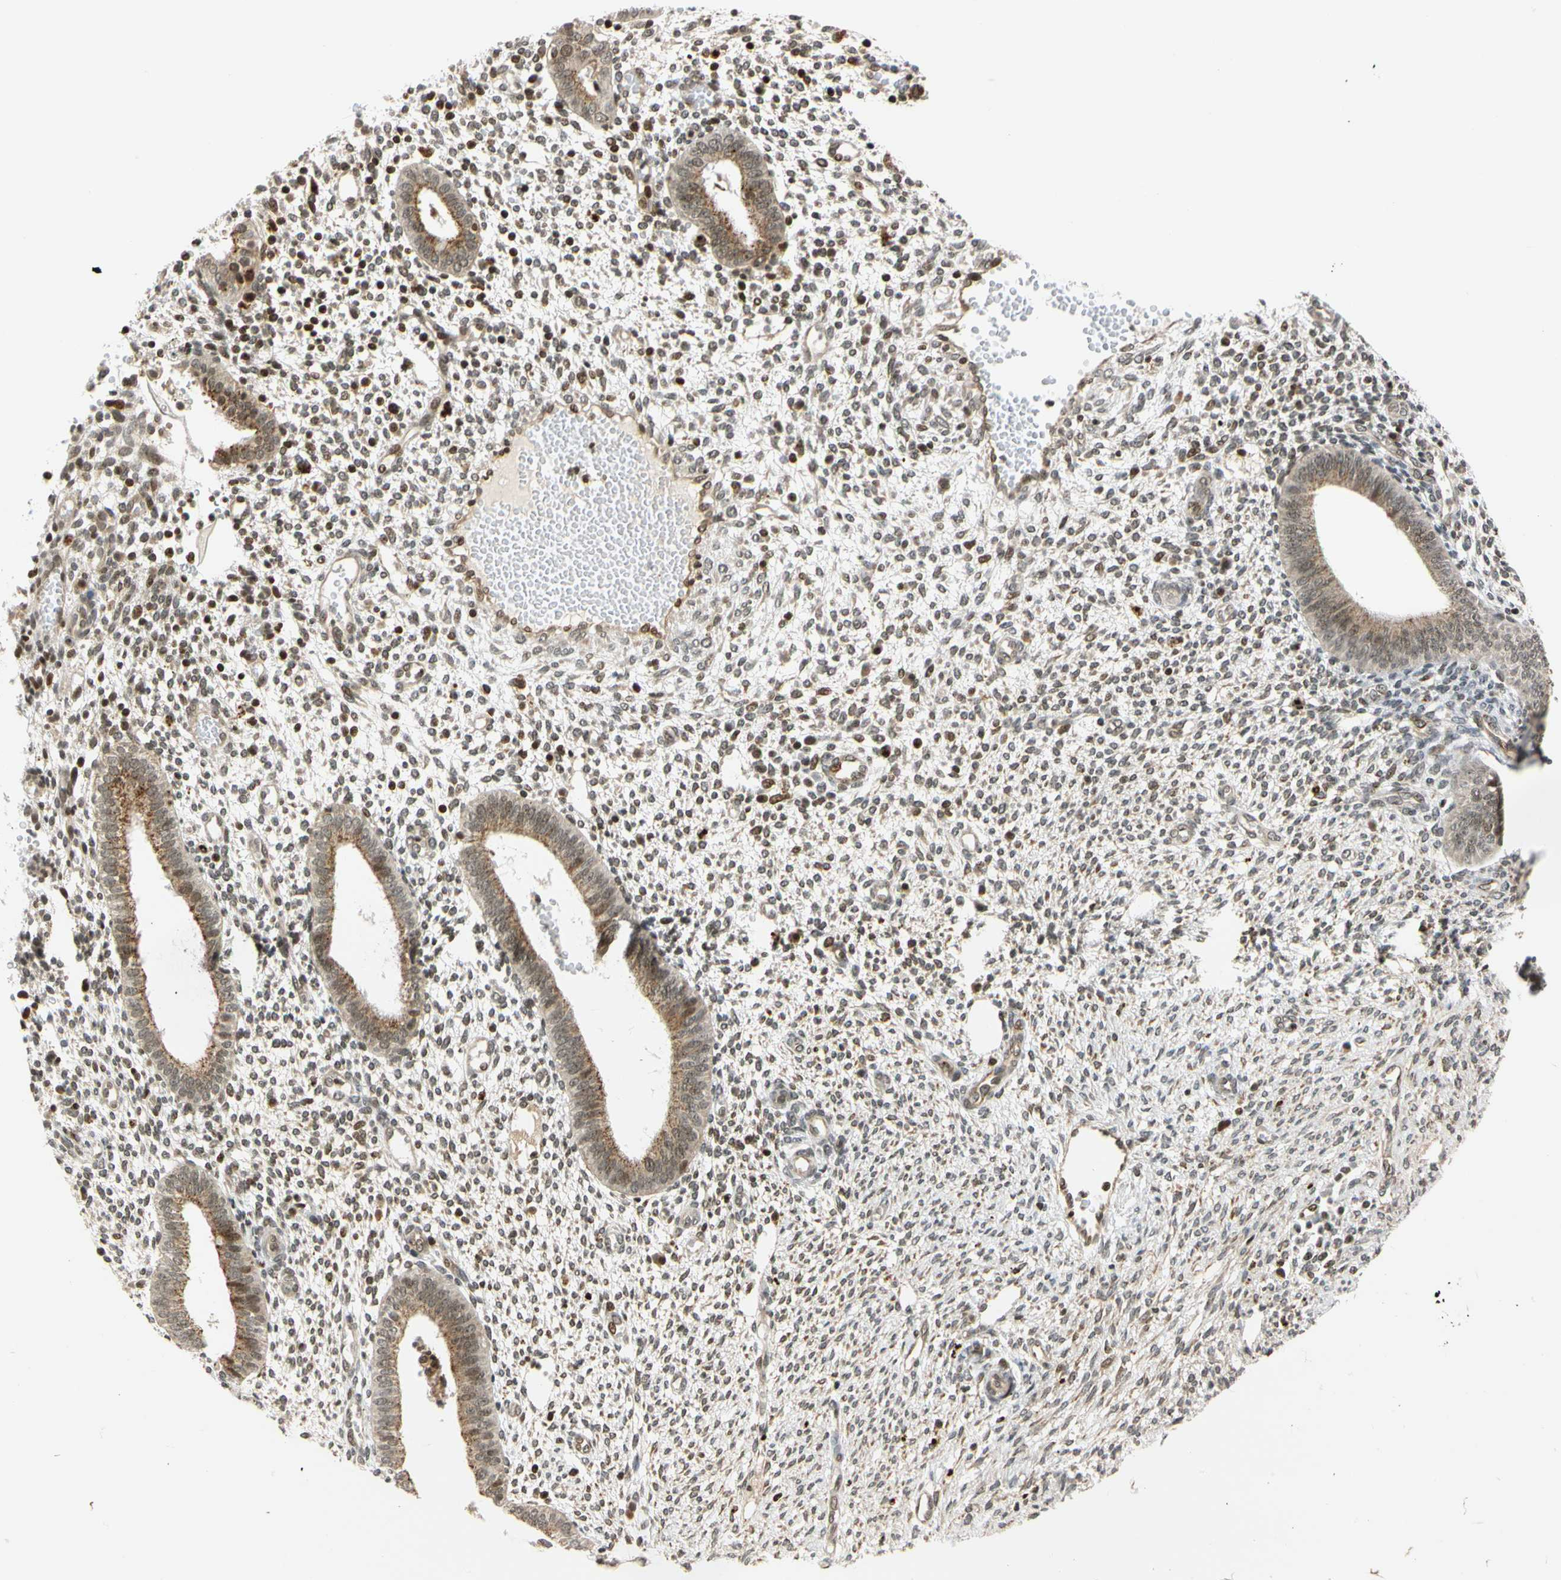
{"staining": {"intensity": "weak", "quantity": ">75%", "location": "cytoplasmic/membranous,nuclear"}, "tissue": "endometrium", "cell_type": "Cells in endometrial stroma", "image_type": "normal", "snomed": [{"axis": "morphology", "description": "Normal tissue, NOS"}, {"axis": "topography", "description": "Endometrium"}], "caption": "This photomicrograph exhibits IHC staining of benign human endometrium, with low weak cytoplasmic/membranous,nuclear staining in approximately >75% of cells in endometrial stroma.", "gene": "CDK7", "patient": {"sex": "female", "age": 35}}